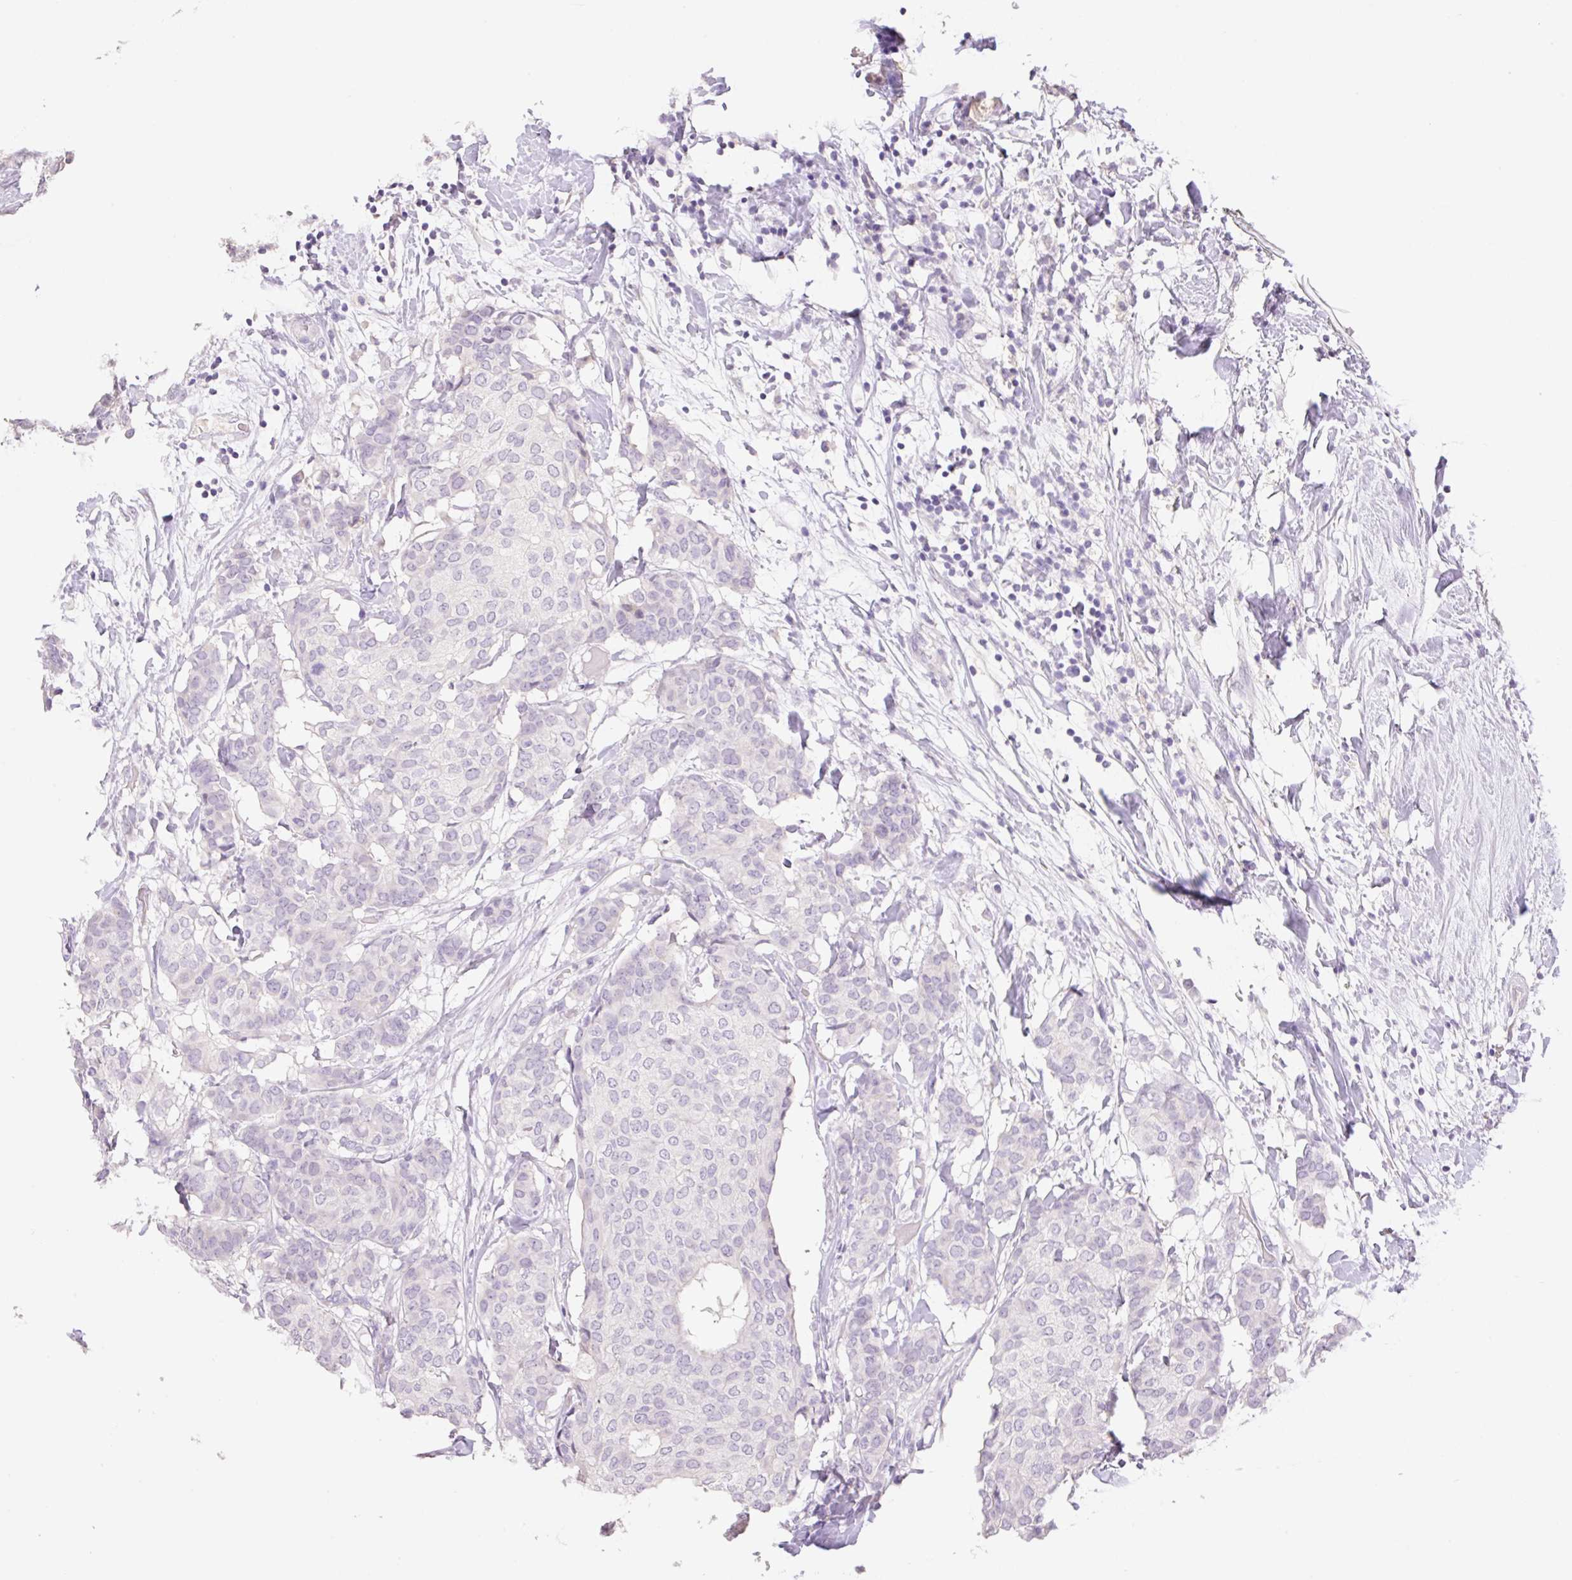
{"staining": {"intensity": "negative", "quantity": "none", "location": "none"}, "tissue": "breast cancer", "cell_type": "Tumor cells", "image_type": "cancer", "snomed": [{"axis": "morphology", "description": "Duct carcinoma"}, {"axis": "topography", "description": "Breast"}], "caption": "An immunohistochemistry micrograph of breast cancer is shown. There is no staining in tumor cells of breast cancer.", "gene": "HCRTR2", "patient": {"sex": "female", "age": 75}}